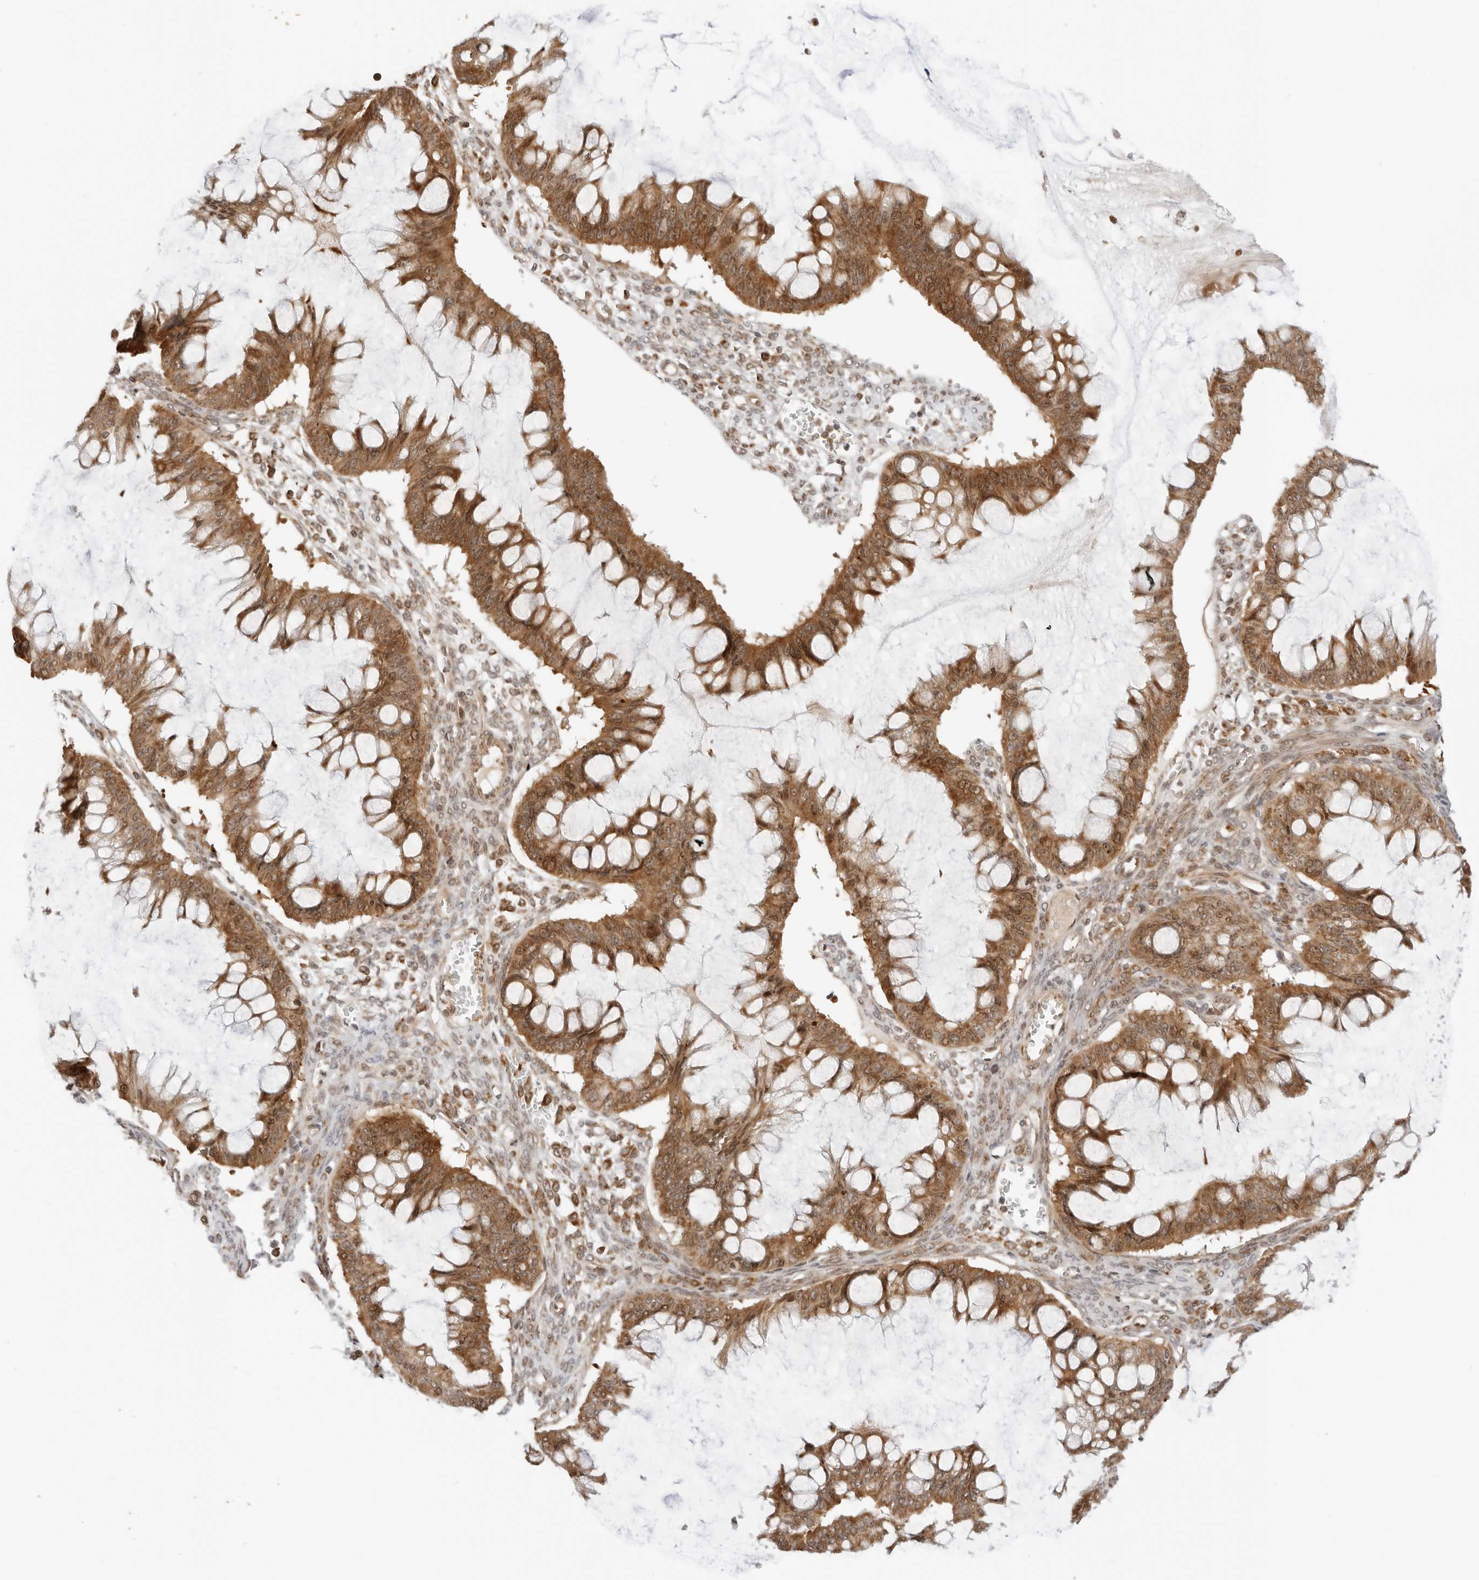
{"staining": {"intensity": "moderate", "quantity": ">75%", "location": "cytoplasmic/membranous"}, "tissue": "ovarian cancer", "cell_type": "Tumor cells", "image_type": "cancer", "snomed": [{"axis": "morphology", "description": "Cystadenocarcinoma, mucinous, NOS"}, {"axis": "topography", "description": "Ovary"}], "caption": "Moderate cytoplasmic/membranous positivity for a protein is identified in approximately >75% of tumor cells of ovarian cancer using IHC.", "gene": "RC3H1", "patient": {"sex": "female", "age": 73}}